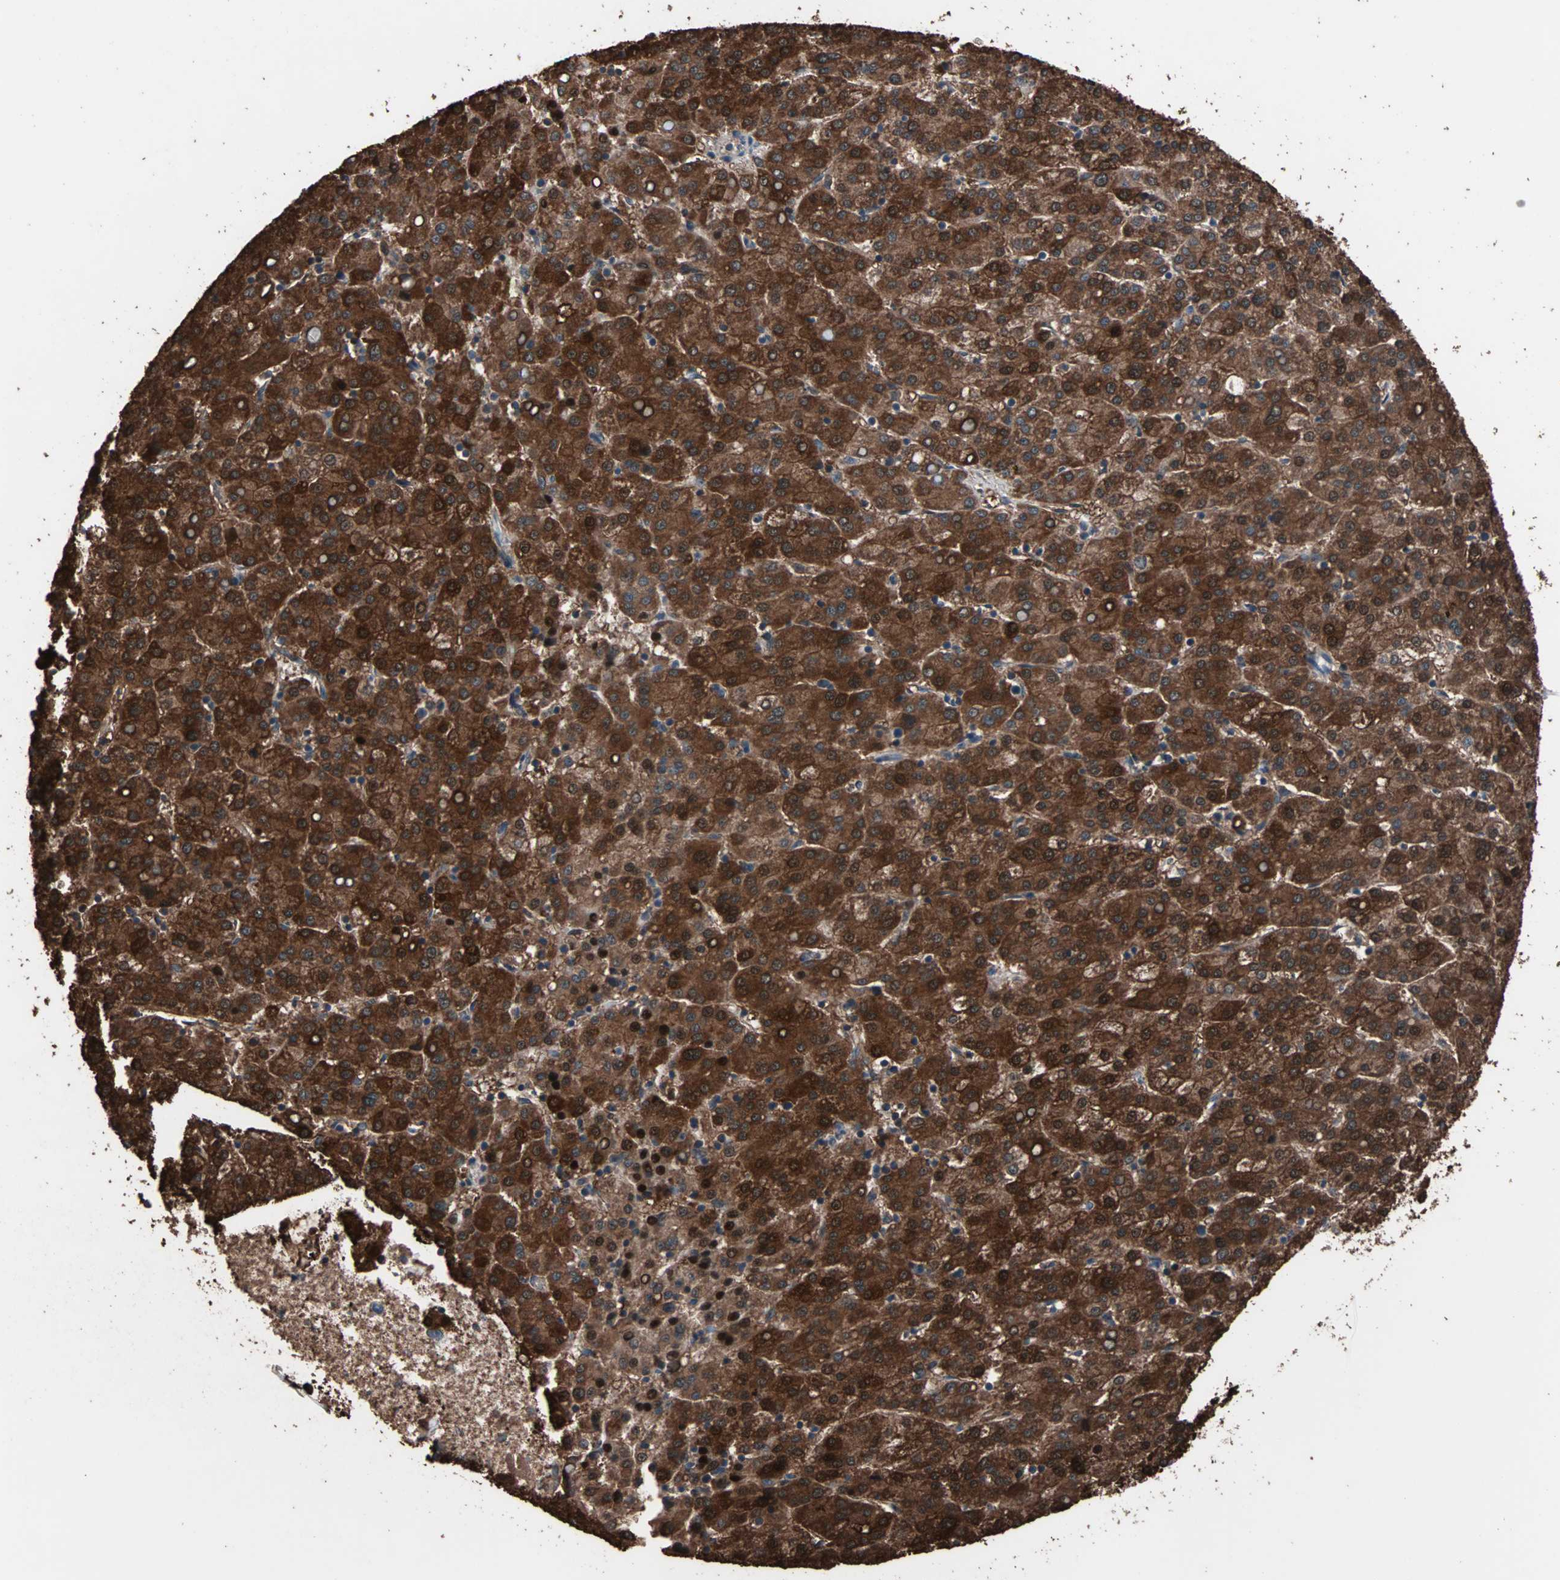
{"staining": {"intensity": "strong", "quantity": ">75%", "location": "cytoplasmic/membranous"}, "tissue": "liver cancer", "cell_type": "Tumor cells", "image_type": "cancer", "snomed": [{"axis": "morphology", "description": "Carcinoma, Hepatocellular, NOS"}, {"axis": "topography", "description": "Liver"}], "caption": "Hepatocellular carcinoma (liver) stained for a protein shows strong cytoplasmic/membranous positivity in tumor cells. Nuclei are stained in blue.", "gene": "MRPL2", "patient": {"sex": "female", "age": 58}}